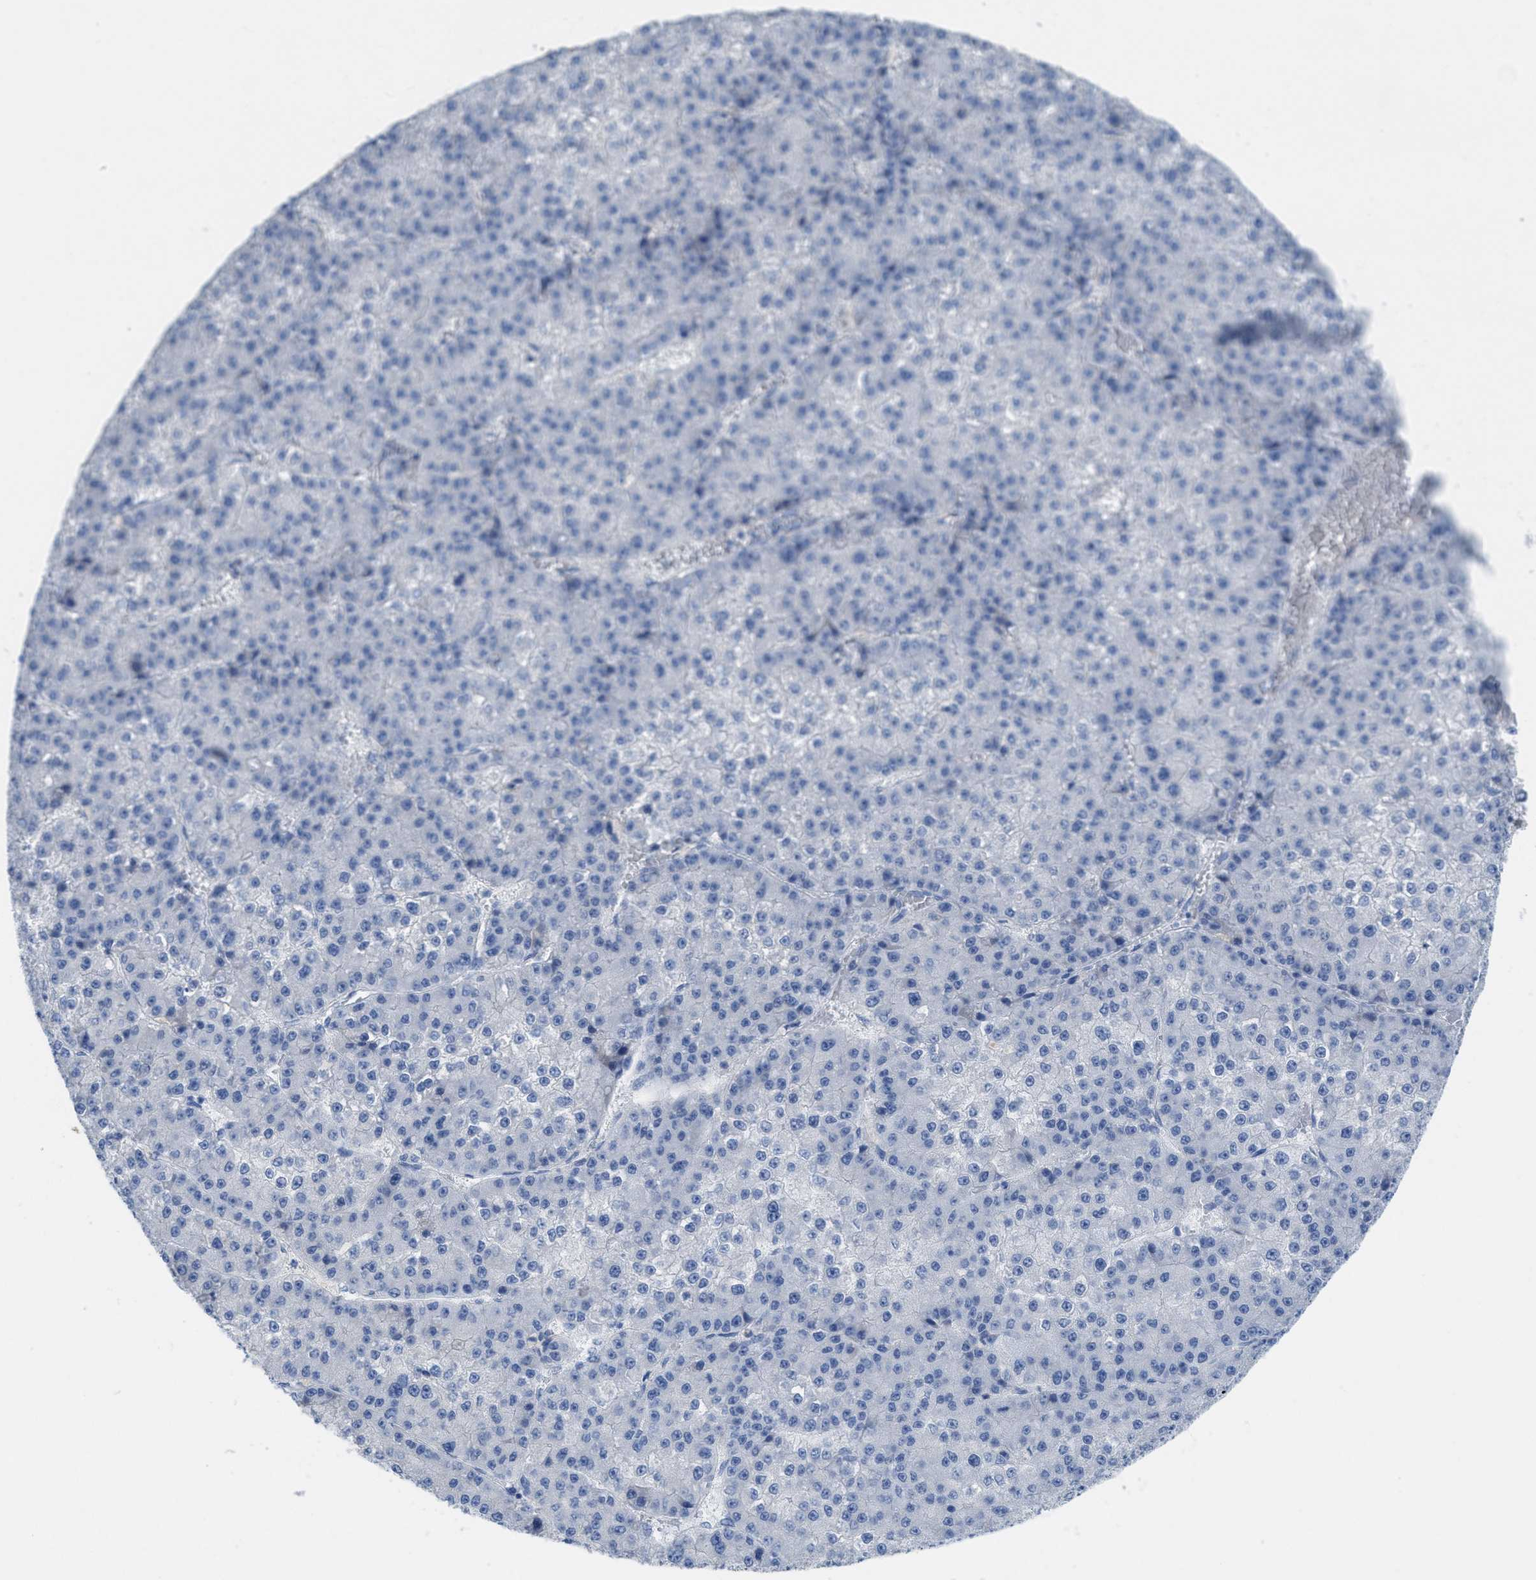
{"staining": {"intensity": "negative", "quantity": "none", "location": "none"}, "tissue": "liver cancer", "cell_type": "Tumor cells", "image_type": "cancer", "snomed": [{"axis": "morphology", "description": "Carcinoma, Hepatocellular, NOS"}, {"axis": "topography", "description": "Liver"}], "caption": "High power microscopy histopathology image of an IHC photomicrograph of liver cancer, revealing no significant expression in tumor cells. (DAB (3,3'-diaminobenzidine) immunohistochemistry (IHC) visualized using brightfield microscopy, high magnification).", "gene": "CNNM4", "patient": {"sex": "female", "age": 73}}